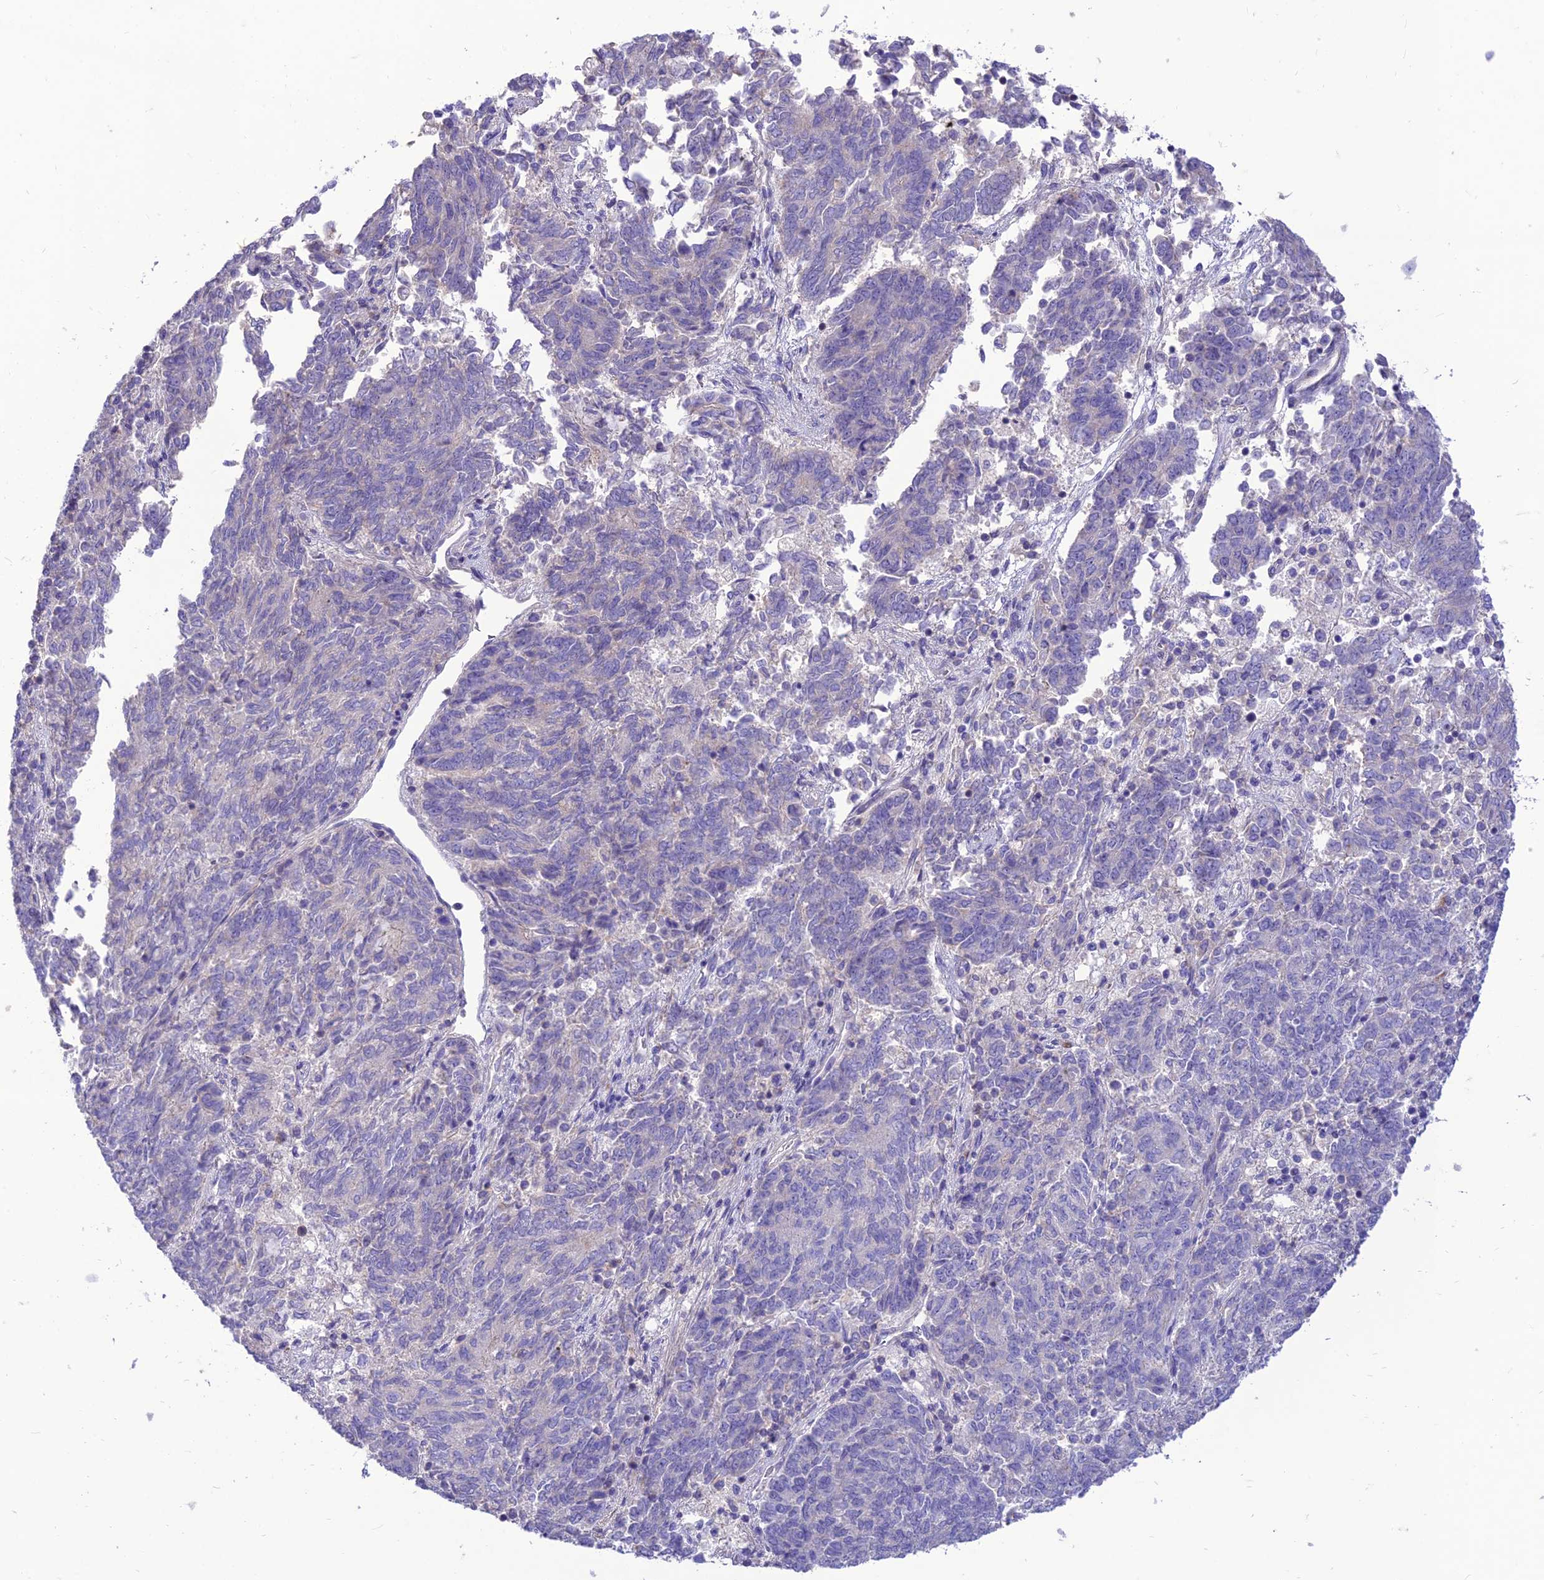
{"staining": {"intensity": "negative", "quantity": "none", "location": "none"}, "tissue": "endometrial cancer", "cell_type": "Tumor cells", "image_type": "cancer", "snomed": [{"axis": "morphology", "description": "Adenocarcinoma, NOS"}, {"axis": "topography", "description": "Endometrium"}], "caption": "Immunohistochemistry (IHC) micrograph of human endometrial adenocarcinoma stained for a protein (brown), which reveals no staining in tumor cells.", "gene": "TEKT3", "patient": {"sex": "female", "age": 80}}